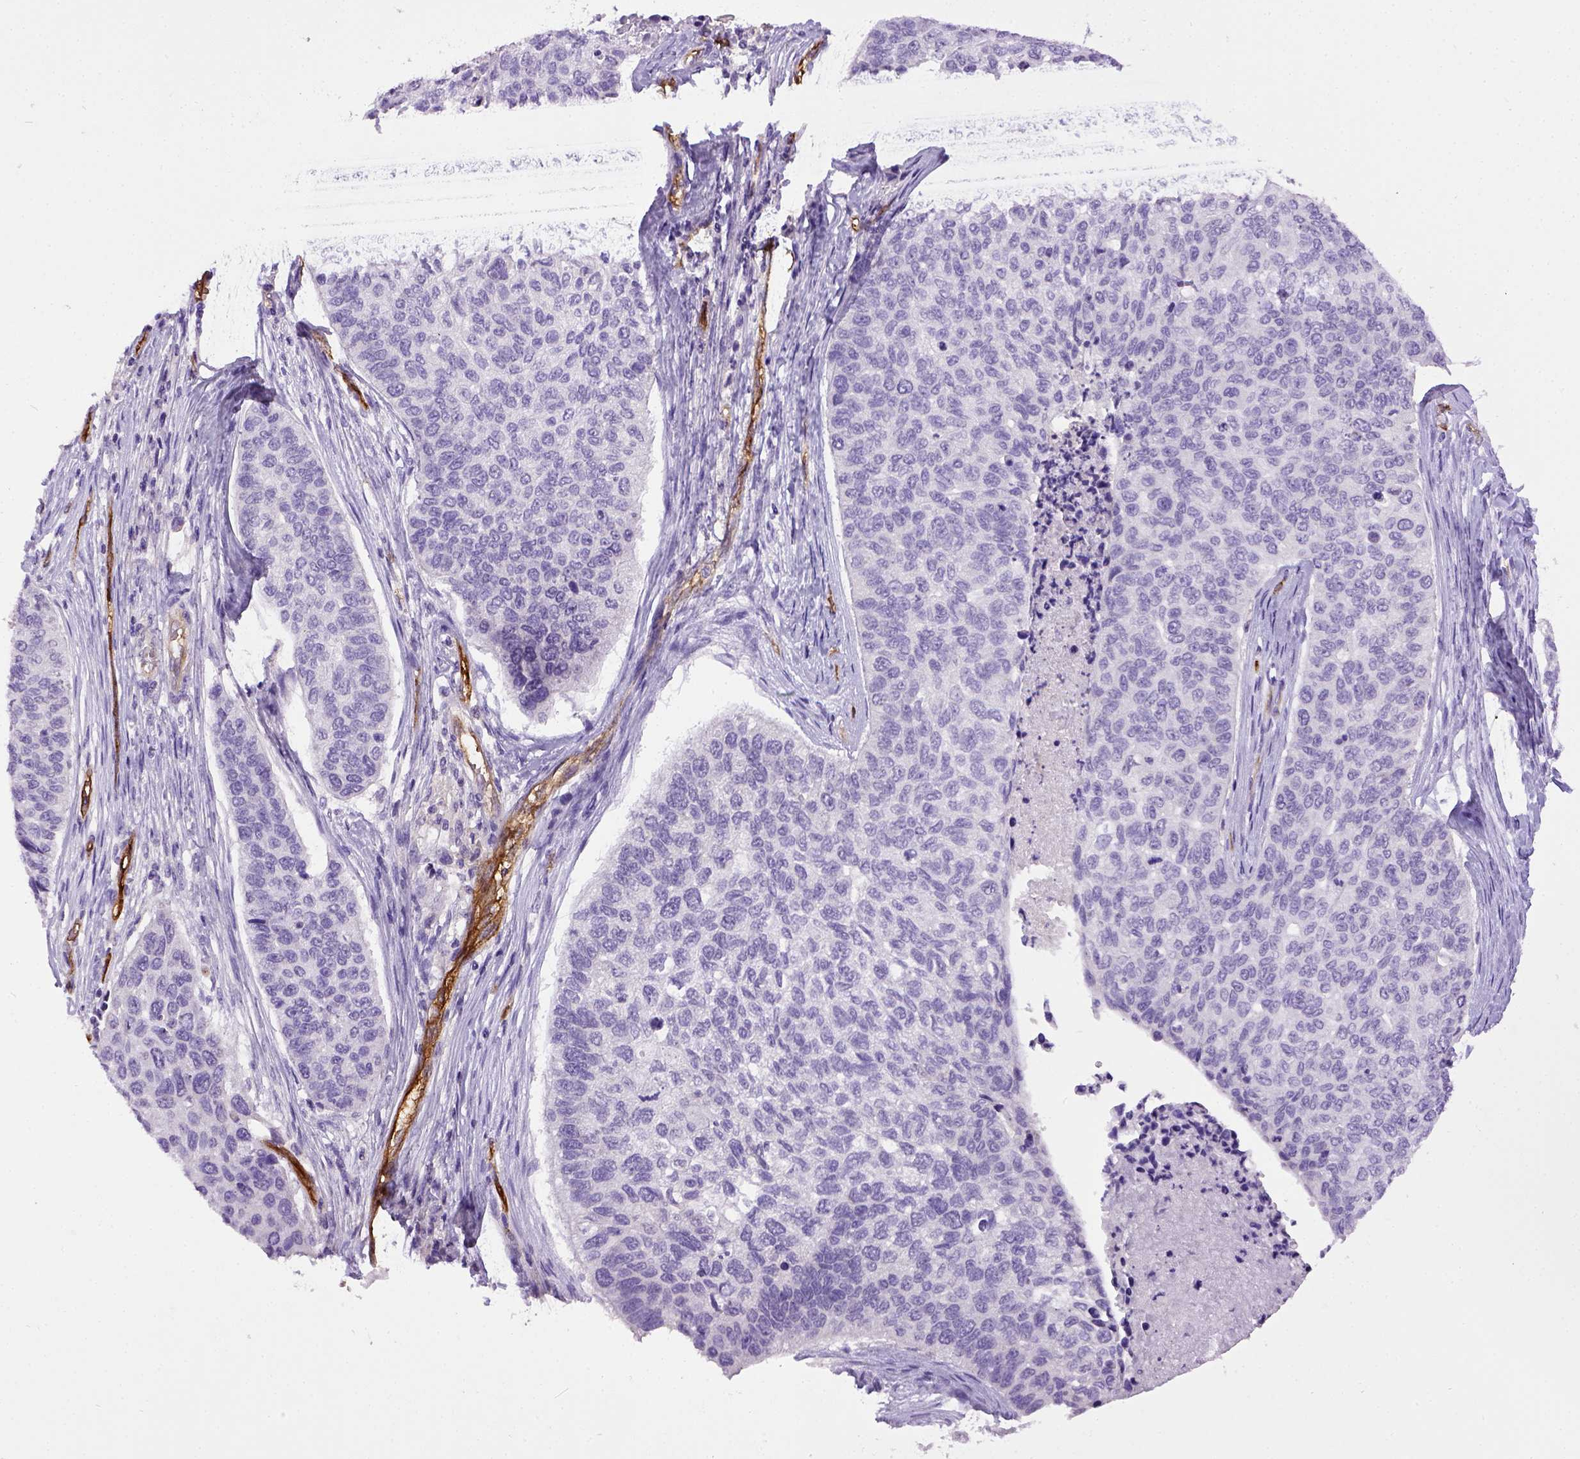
{"staining": {"intensity": "negative", "quantity": "none", "location": "none"}, "tissue": "lung cancer", "cell_type": "Tumor cells", "image_type": "cancer", "snomed": [{"axis": "morphology", "description": "Squamous cell carcinoma, NOS"}, {"axis": "topography", "description": "Lung"}], "caption": "IHC of lung cancer displays no expression in tumor cells. Nuclei are stained in blue.", "gene": "ENG", "patient": {"sex": "male", "age": 69}}